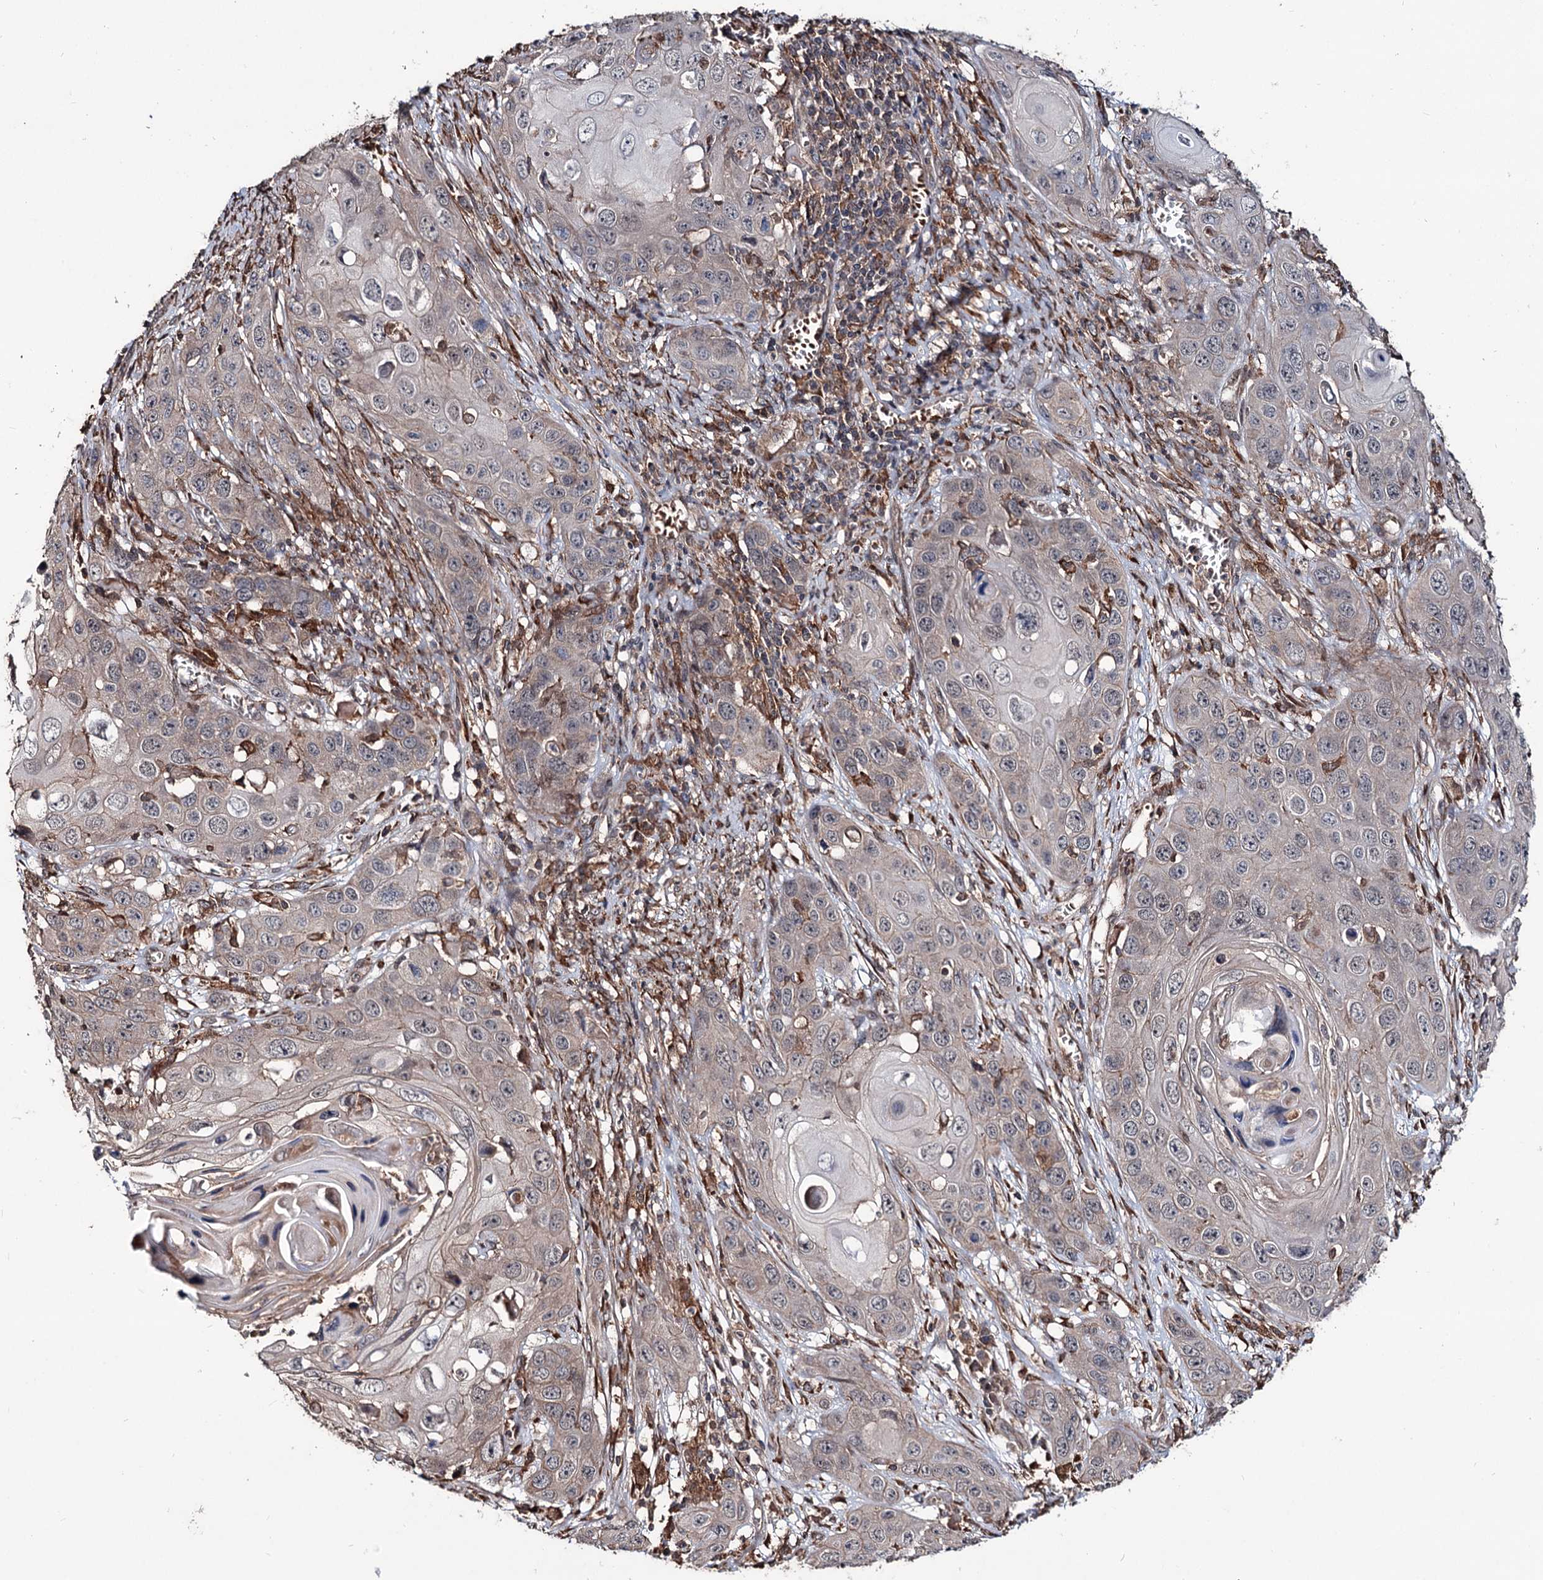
{"staining": {"intensity": "weak", "quantity": "<25%", "location": "cytoplasmic/membranous"}, "tissue": "skin cancer", "cell_type": "Tumor cells", "image_type": "cancer", "snomed": [{"axis": "morphology", "description": "Squamous cell carcinoma, NOS"}, {"axis": "topography", "description": "Skin"}], "caption": "The IHC micrograph has no significant positivity in tumor cells of skin squamous cell carcinoma tissue. (DAB immunohistochemistry (IHC) with hematoxylin counter stain).", "gene": "GRIP1", "patient": {"sex": "male", "age": 55}}